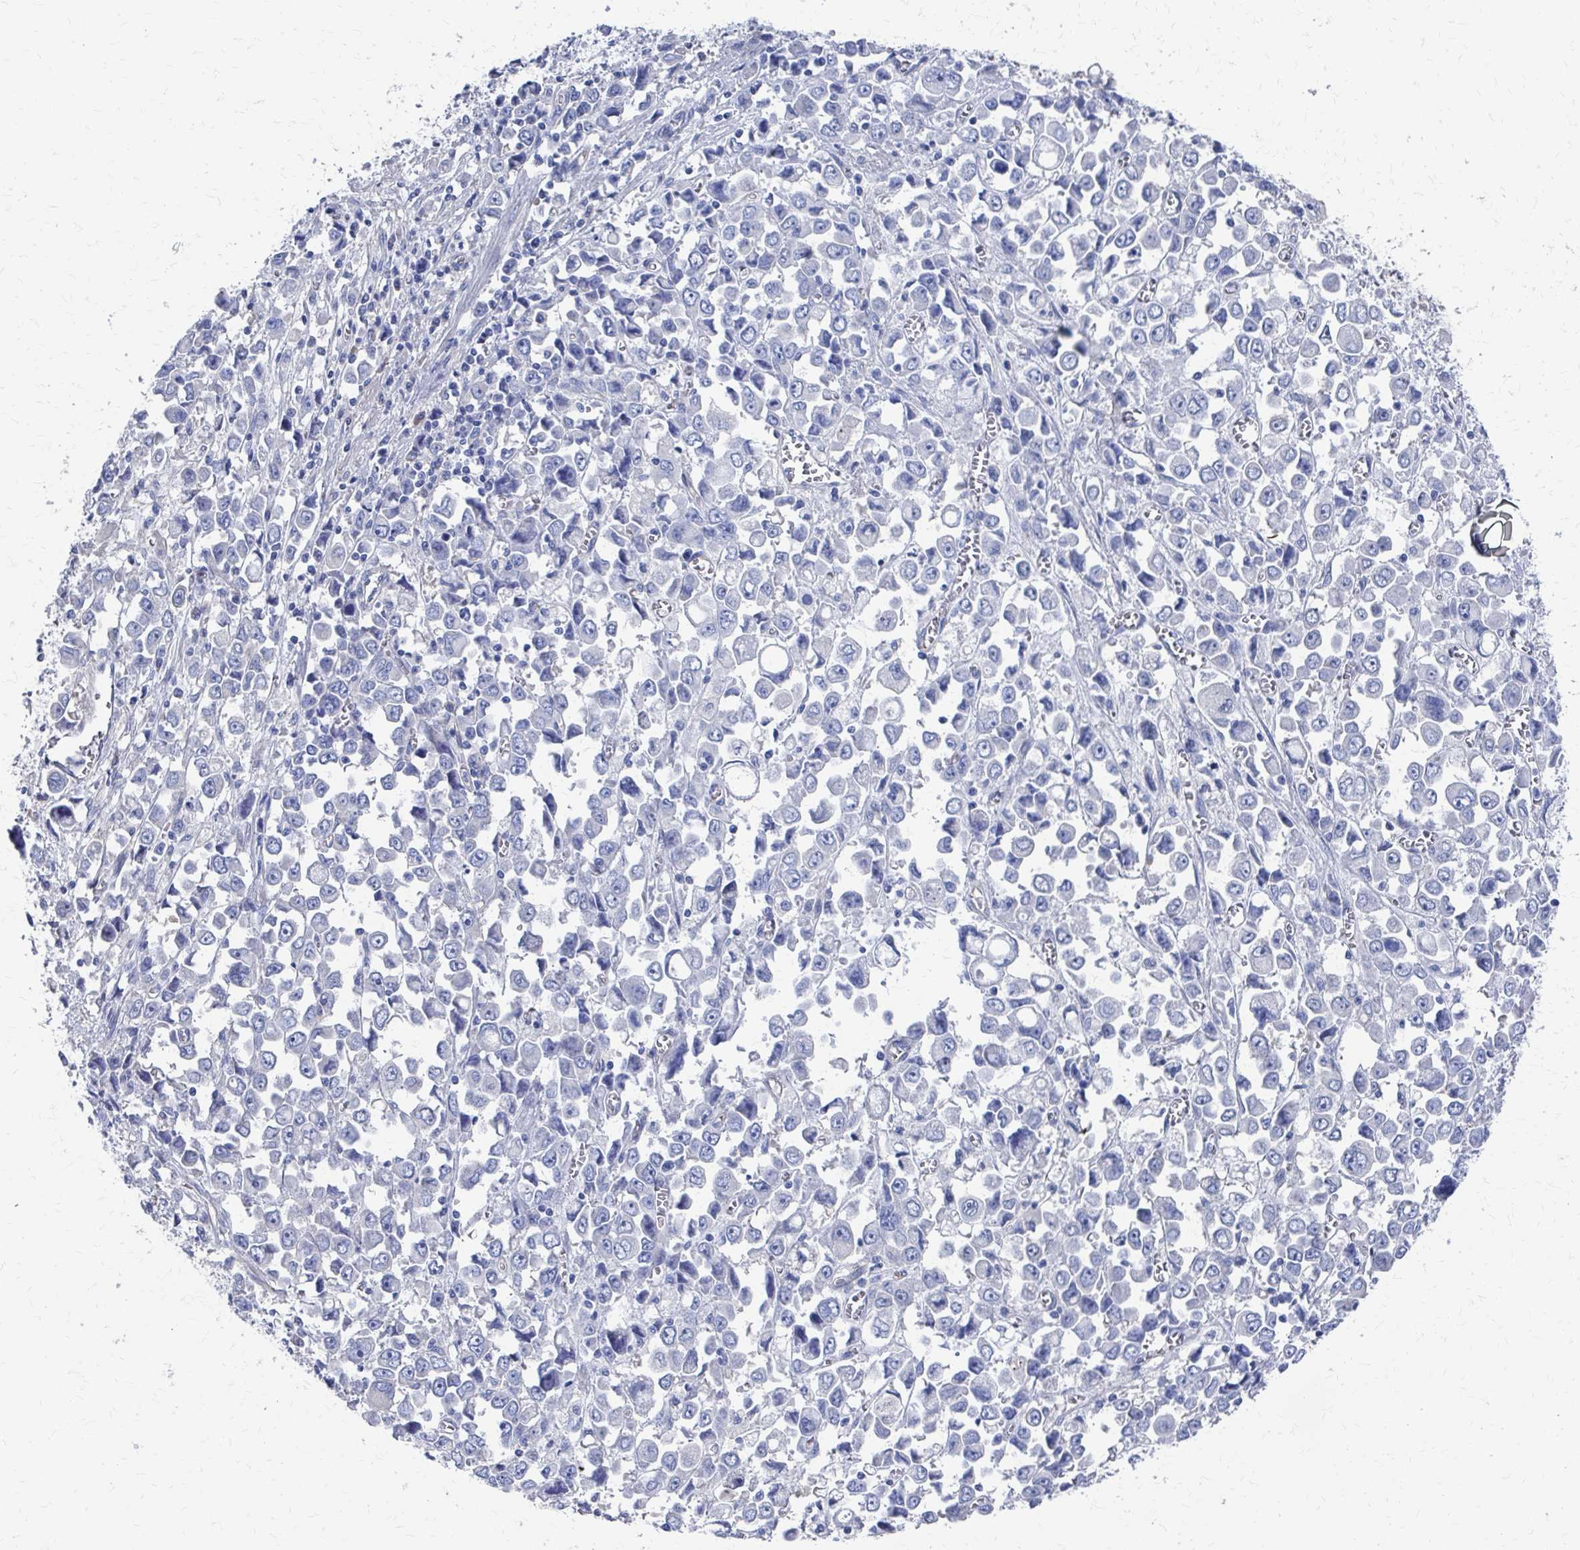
{"staining": {"intensity": "negative", "quantity": "none", "location": "none"}, "tissue": "stomach cancer", "cell_type": "Tumor cells", "image_type": "cancer", "snomed": [{"axis": "morphology", "description": "Adenocarcinoma, NOS"}, {"axis": "topography", "description": "Stomach, upper"}], "caption": "Photomicrograph shows no protein positivity in tumor cells of stomach cancer (adenocarcinoma) tissue.", "gene": "PLEKHG7", "patient": {"sex": "male", "age": 70}}